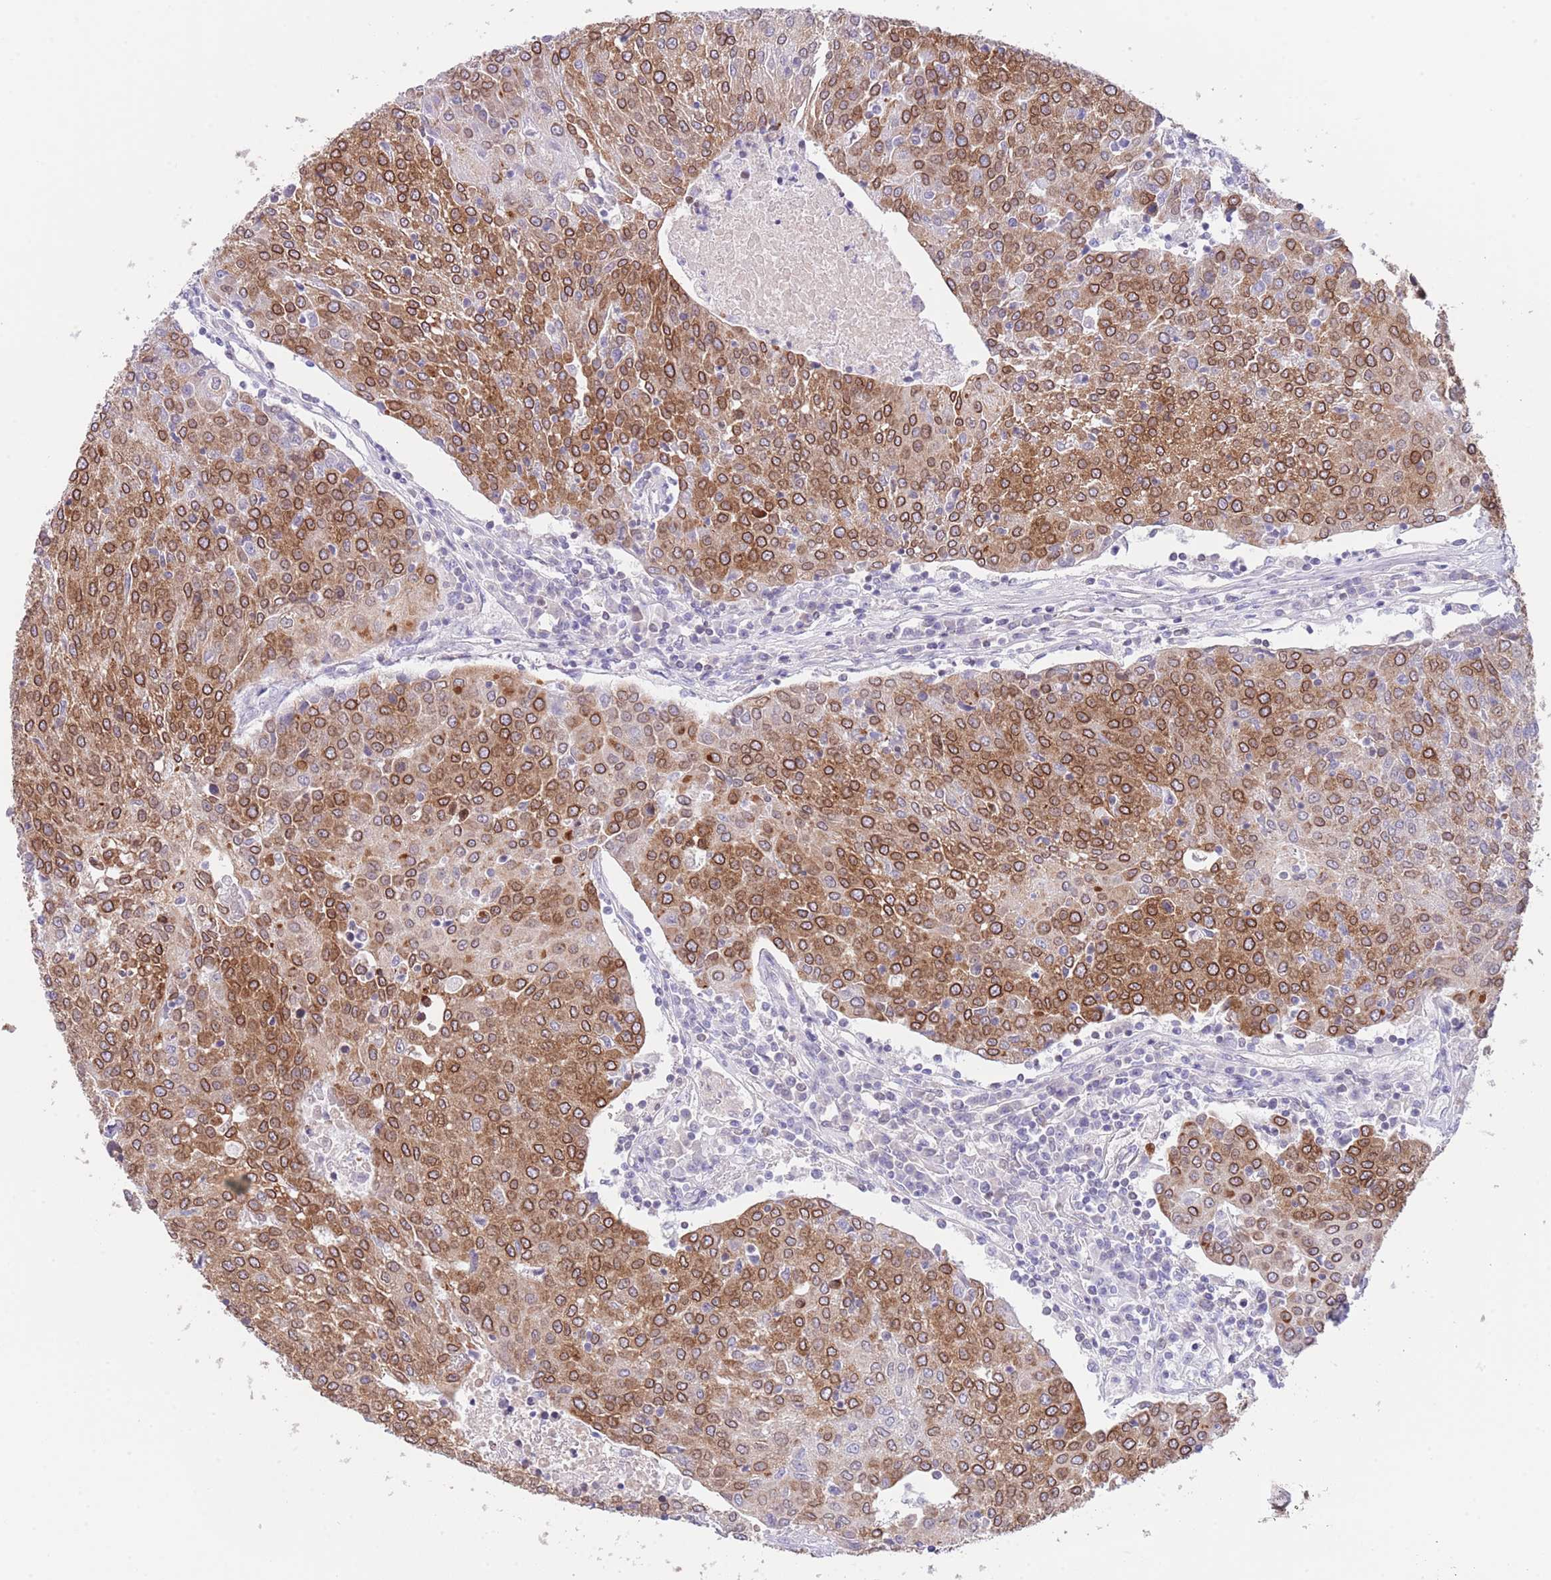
{"staining": {"intensity": "moderate", "quantity": ">75%", "location": "cytoplasmic/membranous,nuclear"}, "tissue": "urothelial cancer", "cell_type": "Tumor cells", "image_type": "cancer", "snomed": [{"axis": "morphology", "description": "Urothelial carcinoma, High grade"}, {"axis": "topography", "description": "Urinary bladder"}], "caption": "Protein expression analysis of human urothelial cancer reveals moderate cytoplasmic/membranous and nuclear expression in approximately >75% of tumor cells. Nuclei are stained in blue.", "gene": "EBPL", "patient": {"sex": "female", "age": 85}}